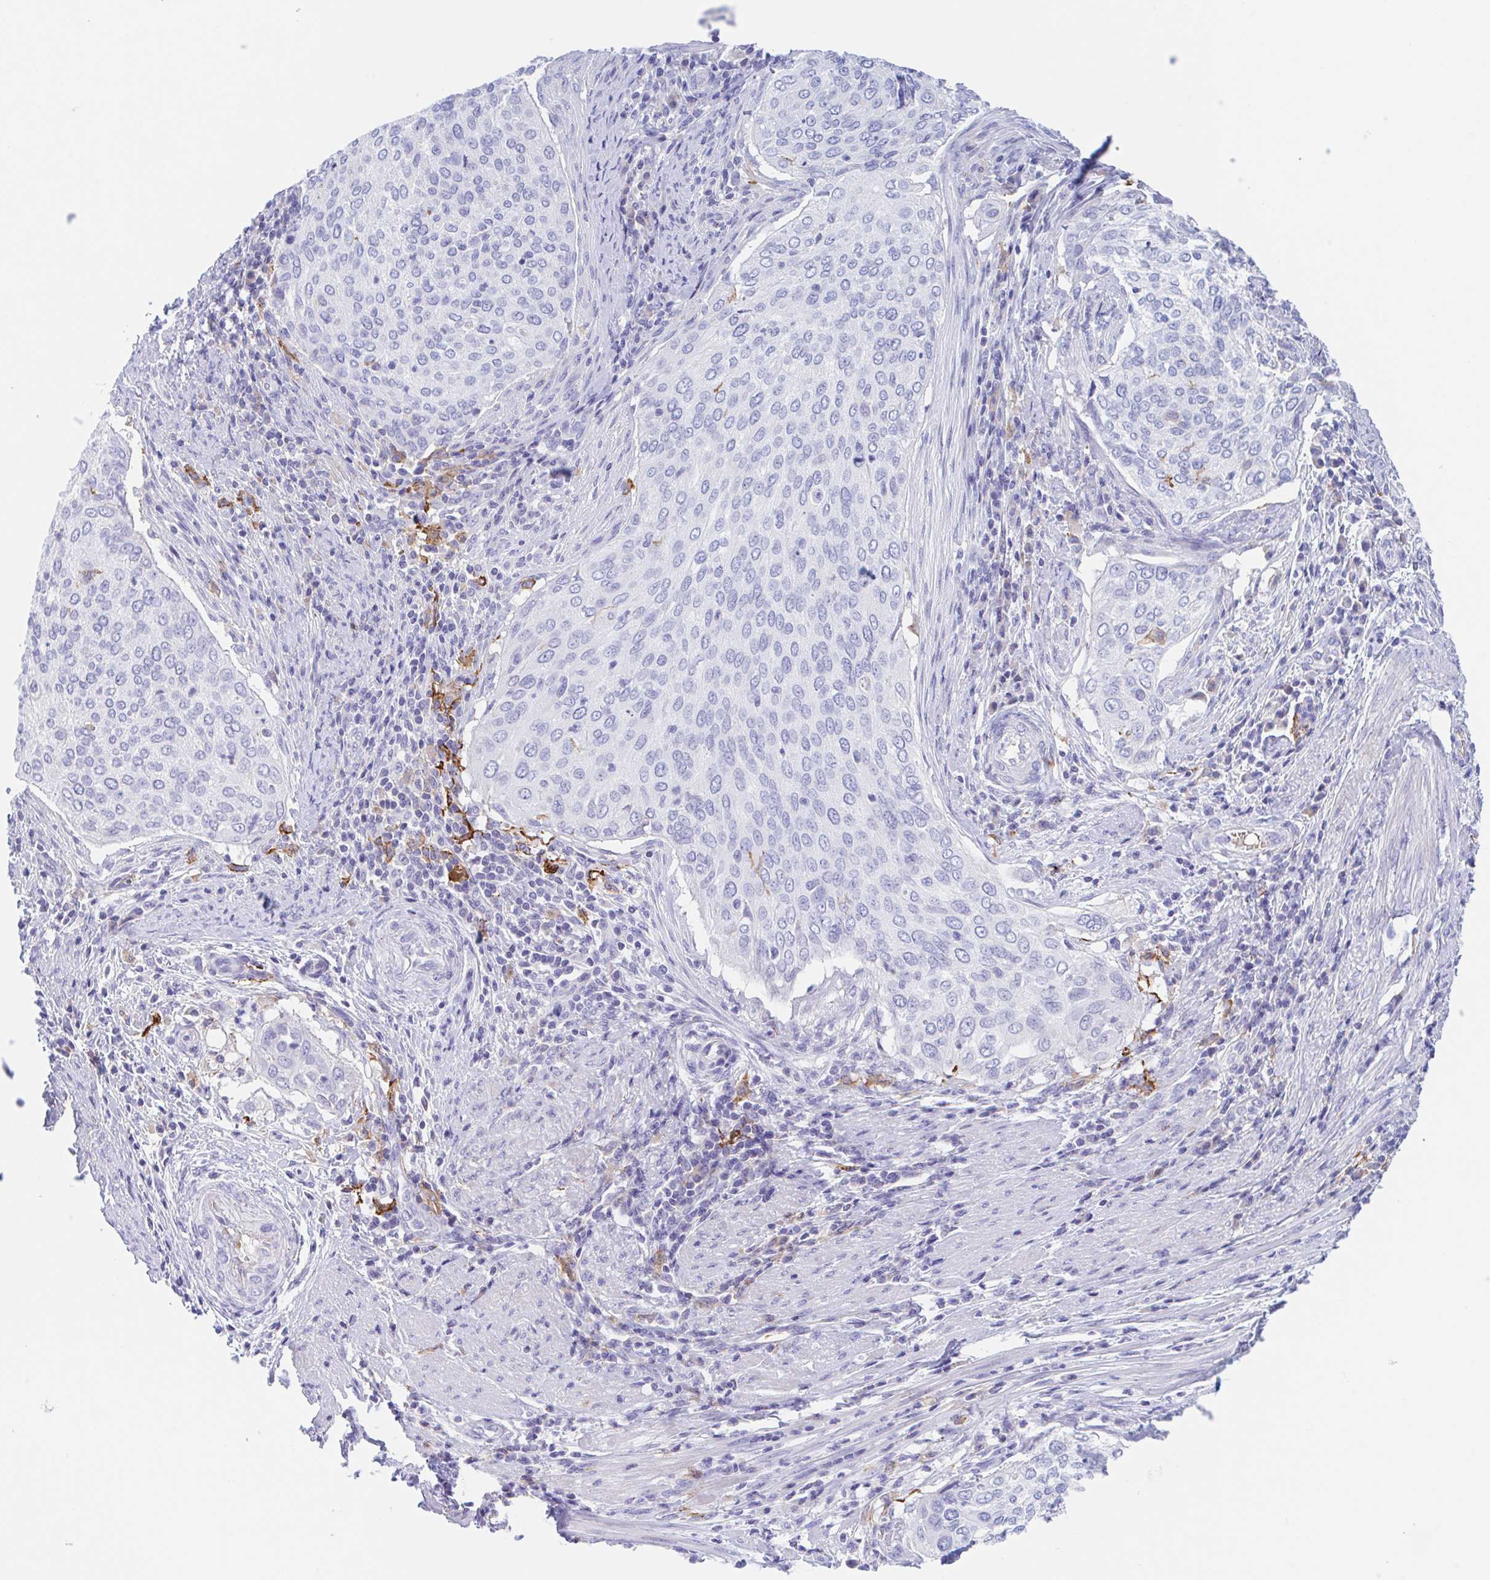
{"staining": {"intensity": "negative", "quantity": "none", "location": "none"}, "tissue": "cervical cancer", "cell_type": "Tumor cells", "image_type": "cancer", "snomed": [{"axis": "morphology", "description": "Squamous cell carcinoma, NOS"}, {"axis": "topography", "description": "Cervix"}], "caption": "Immunohistochemistry micrograph of neoplastic tissue: cervical cancer stained with DAB (3,3'-diaminobenzidine) displays no significant protein staining in tumor cells.", "gene": "ANKRD9", "patient": {"sex": "female", "age": 38}}